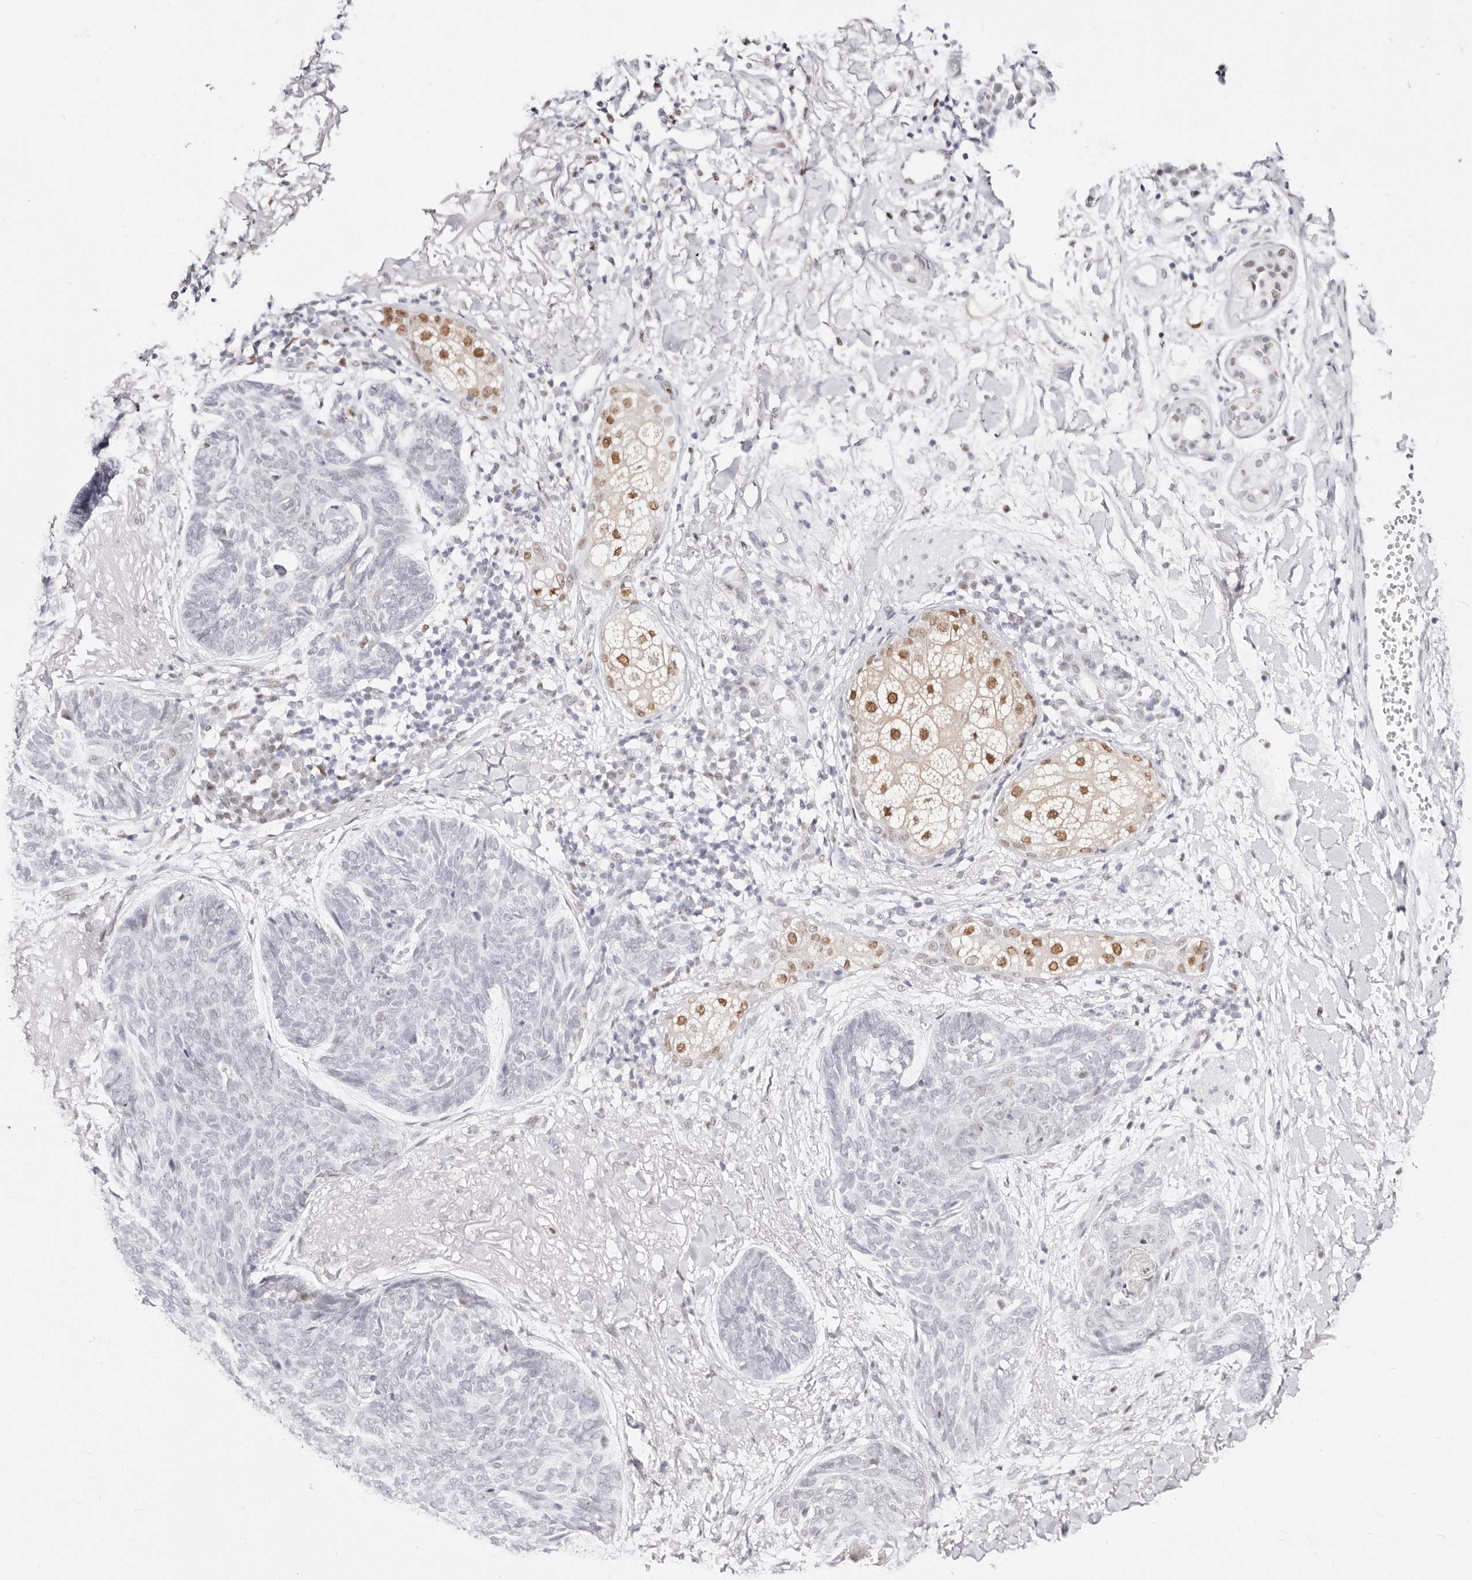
{"staining": {"intensity": "negative", "quantity": "none", "location": "none"}, "tissue": "skin cancer", "cell_type": "Tumor cells", "image_type": "cancer", "snomed": [{"axis": "morphology", "description": "Basal cell carcinoma"}, {"axis": "topography", "description": "Skin"}], "caption": "A high-resolution photomicrograph shows IHC staining of skin cancer (basal cell carcinoma), which demonstrates no significant expression in tumor cells.", "gene": "TKT", "patient": {"sex": "male", "age": 85}}